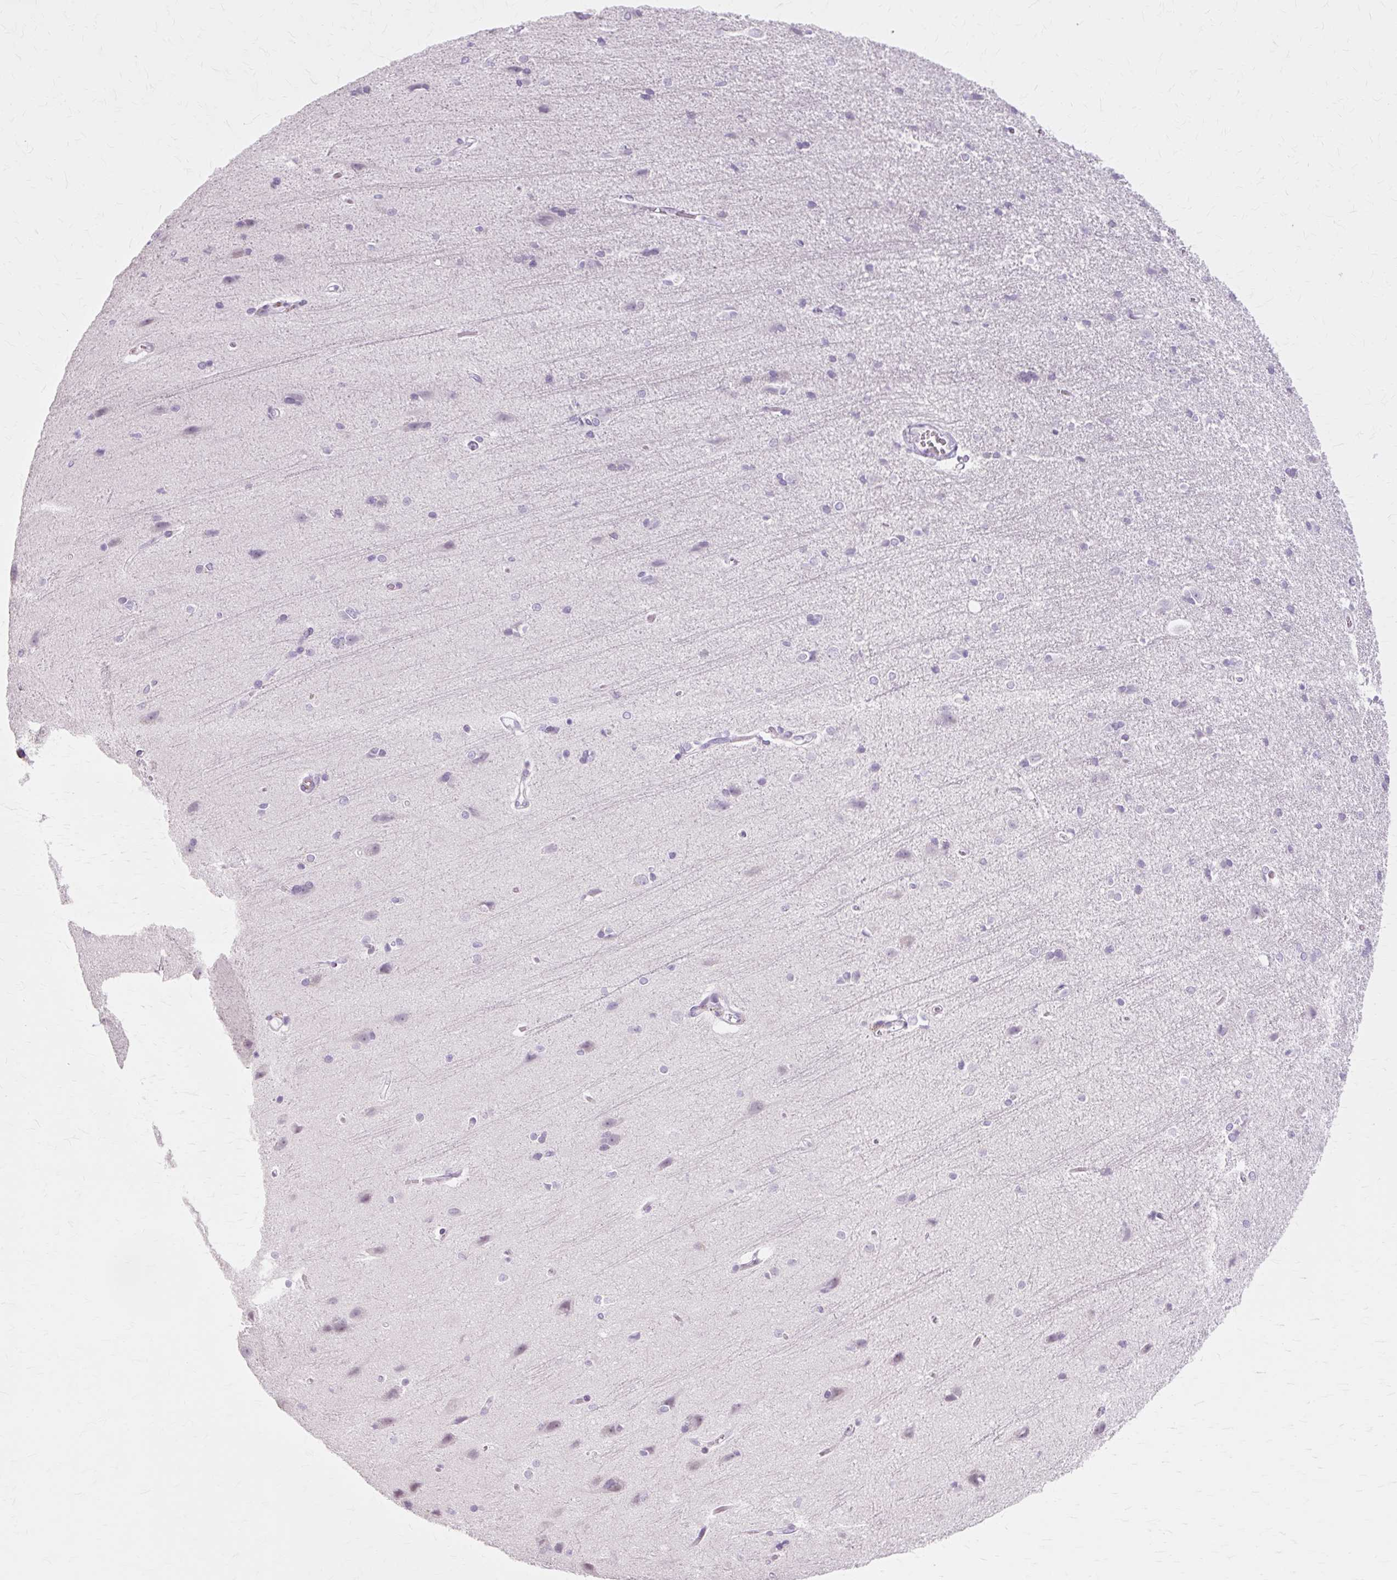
{"staining": {"intensity": "negative", "quantity": "none", "location": "none"}, "tissue": "cerebral cortex", "cell_type": "Endothelial cells", "image_type": "normal", "snomed": [{"axis": "morphology", "description": "Normal tissue, NOS"}, {"axis": "topography", "description": "Cerebral cortex"}], "caption": "The image demonstrates no significant expression in endothelial cells of cerebral cortex.", "gene": "IRX2", "patient": {"sex": "male", "age": 37}}